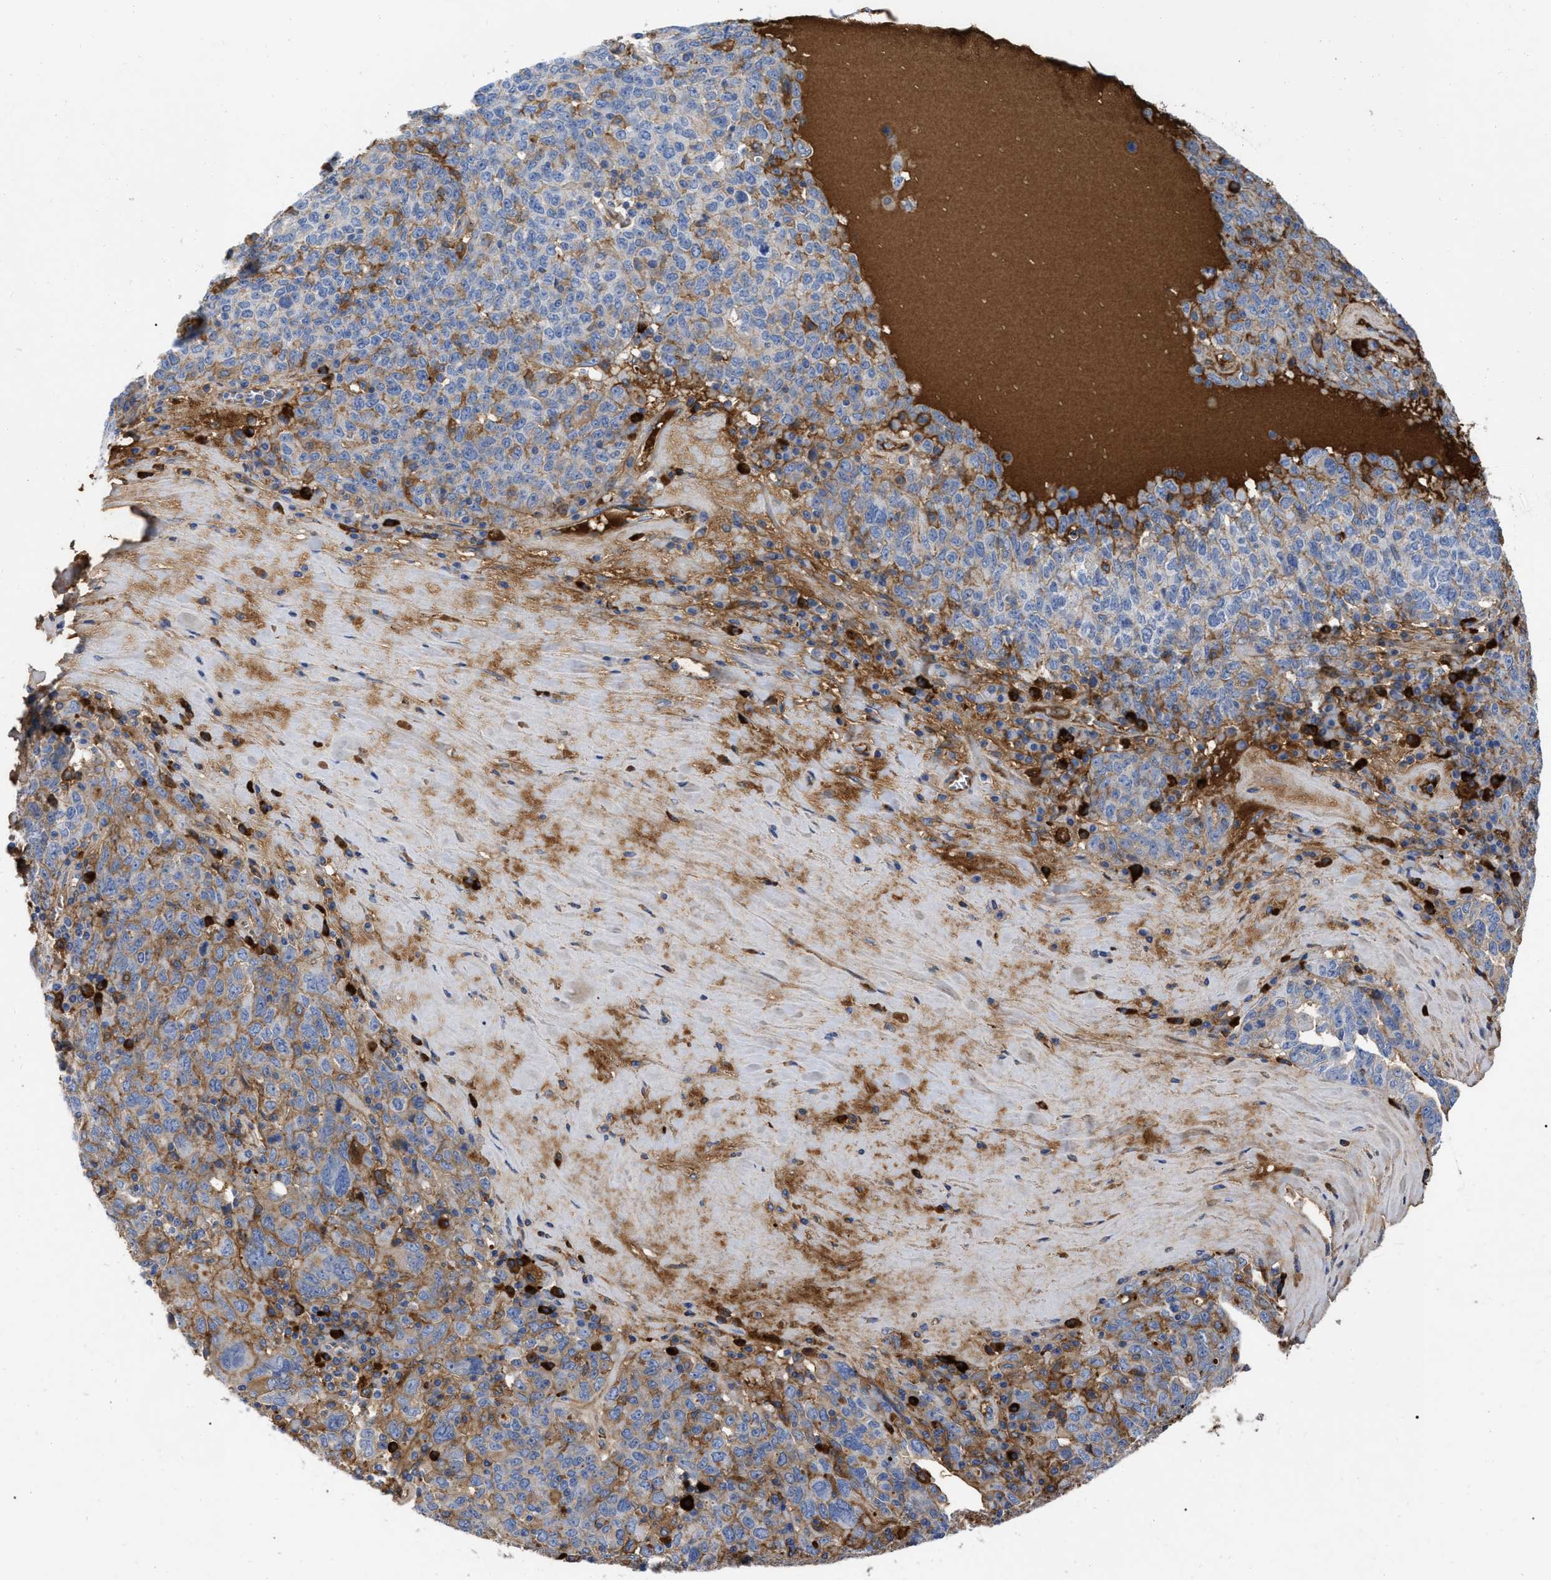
{"staining": {"intensity": "moderate", "quantity": "25%-75%", "location": "cytoplasmic/membranous"}, "tissue": "ovarian cancer", "cell_type": "Tumor cells", "image_type": "cancer", "snomed": [{"axis": "morphology", "description": "Carcinoma, endometroid"}, {"axis": "topography", "description": "Ovary"}], "caption": "Human ovarian cancer stained for a protein (brown) exhibits moderate cytoplasmic/membranous positive positivity in approximately 25%-75% of tumor cells.", "gene": "IGHV5-51", "patient": {"sex": "female", "age": 62}}